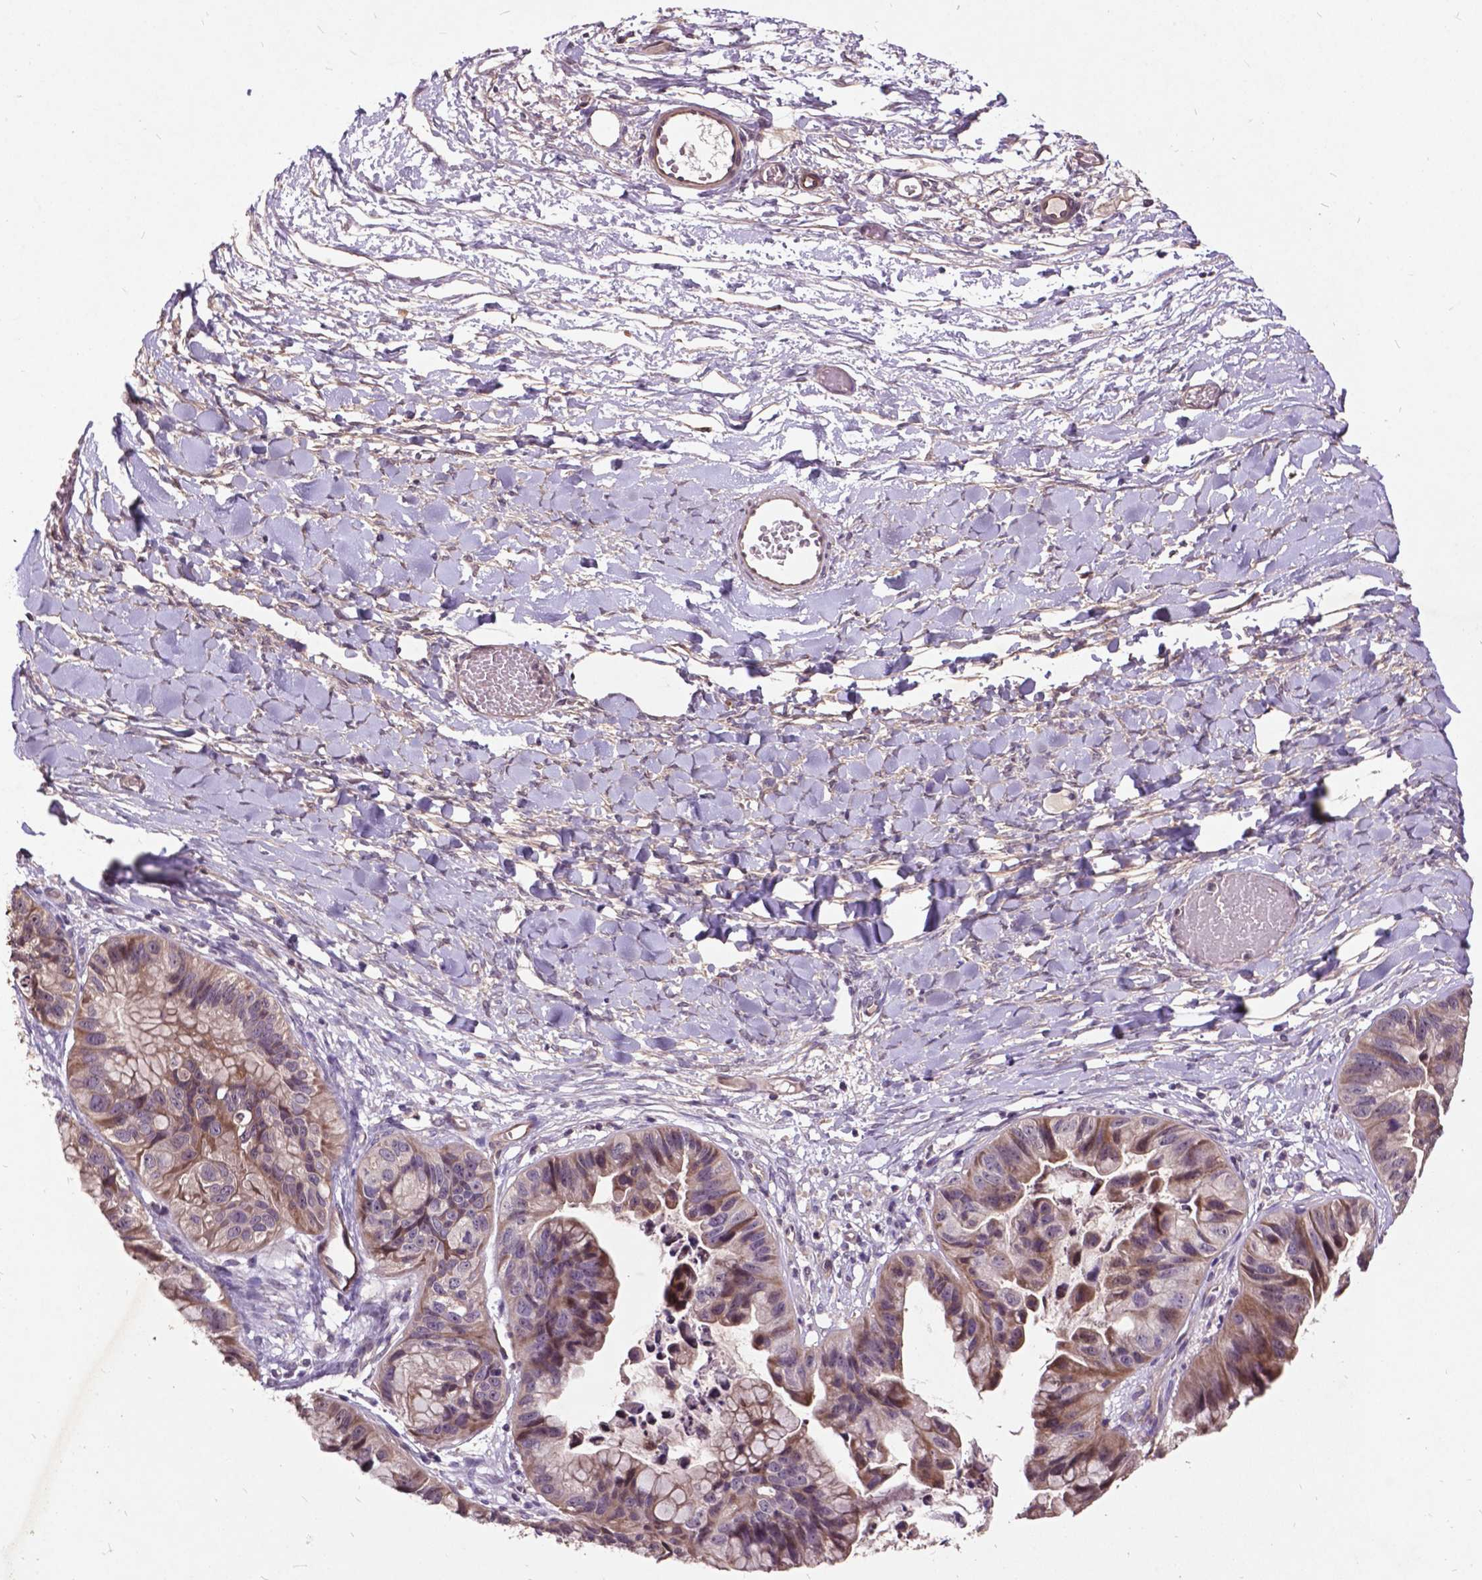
{"staining": {"intensity": "weak", "quantity": "25%-75%", "location": "cytoplasmic/membranous"}, "tissue": "ovarian cancer", "cell_type": "Tumor cells", "image_type": "cancer", "snomed": [{"axis": "morphology", "description": "Cystadenocarcinoma, mucinous, NOS"}, {"axis": "topography", "description": "Ovary"}], "caption": "Weak cytoplasmic/membranous expression is appreciated in about 25%-75% of tumor cells in mucinous cystadenocarcinoma (ovarian).", "gene": "AP1S3", "patient": {"sex": "female", "age": 76}}